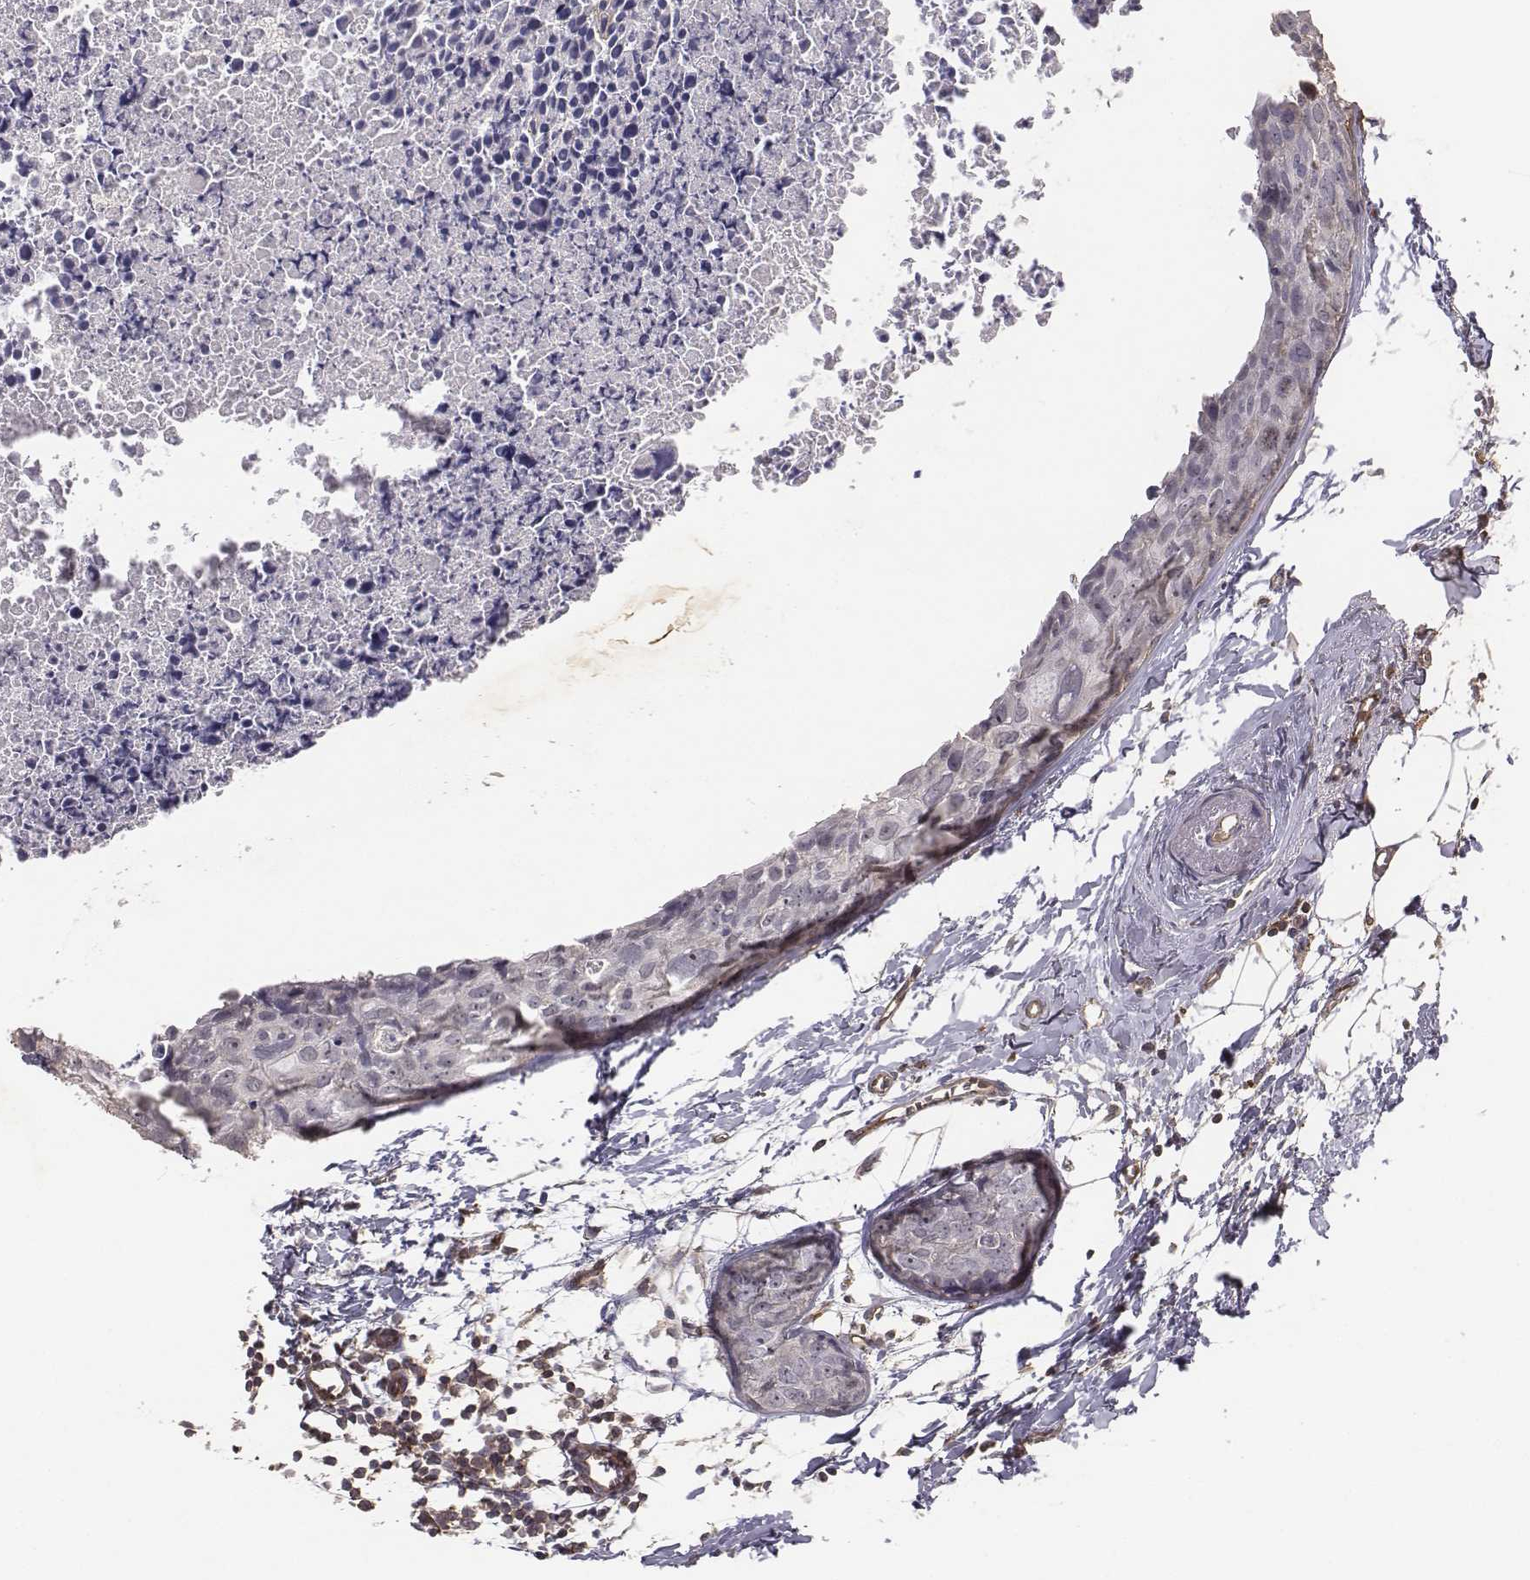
{"staining": {"intensity": "negative", "quantity": "none", "location": "none"}, "tissue": "breast cancer", "cell_type": "Tumor cells", "image_type": "cancer", "snomed": [{"axis": "morphology", "description": "Duct carcinoma"}, {"axis": "topography", "description": "Breast"}], "caption": "High magnification brightfield microscopy of breast cancer (intraductal carcinoma) stained with DAB (brown) and counterstained with hematoxylin (blue): tumor cells show no significant staining.", "gene": "PTPRG", "patient": {"sex": "female", "age": 38}}